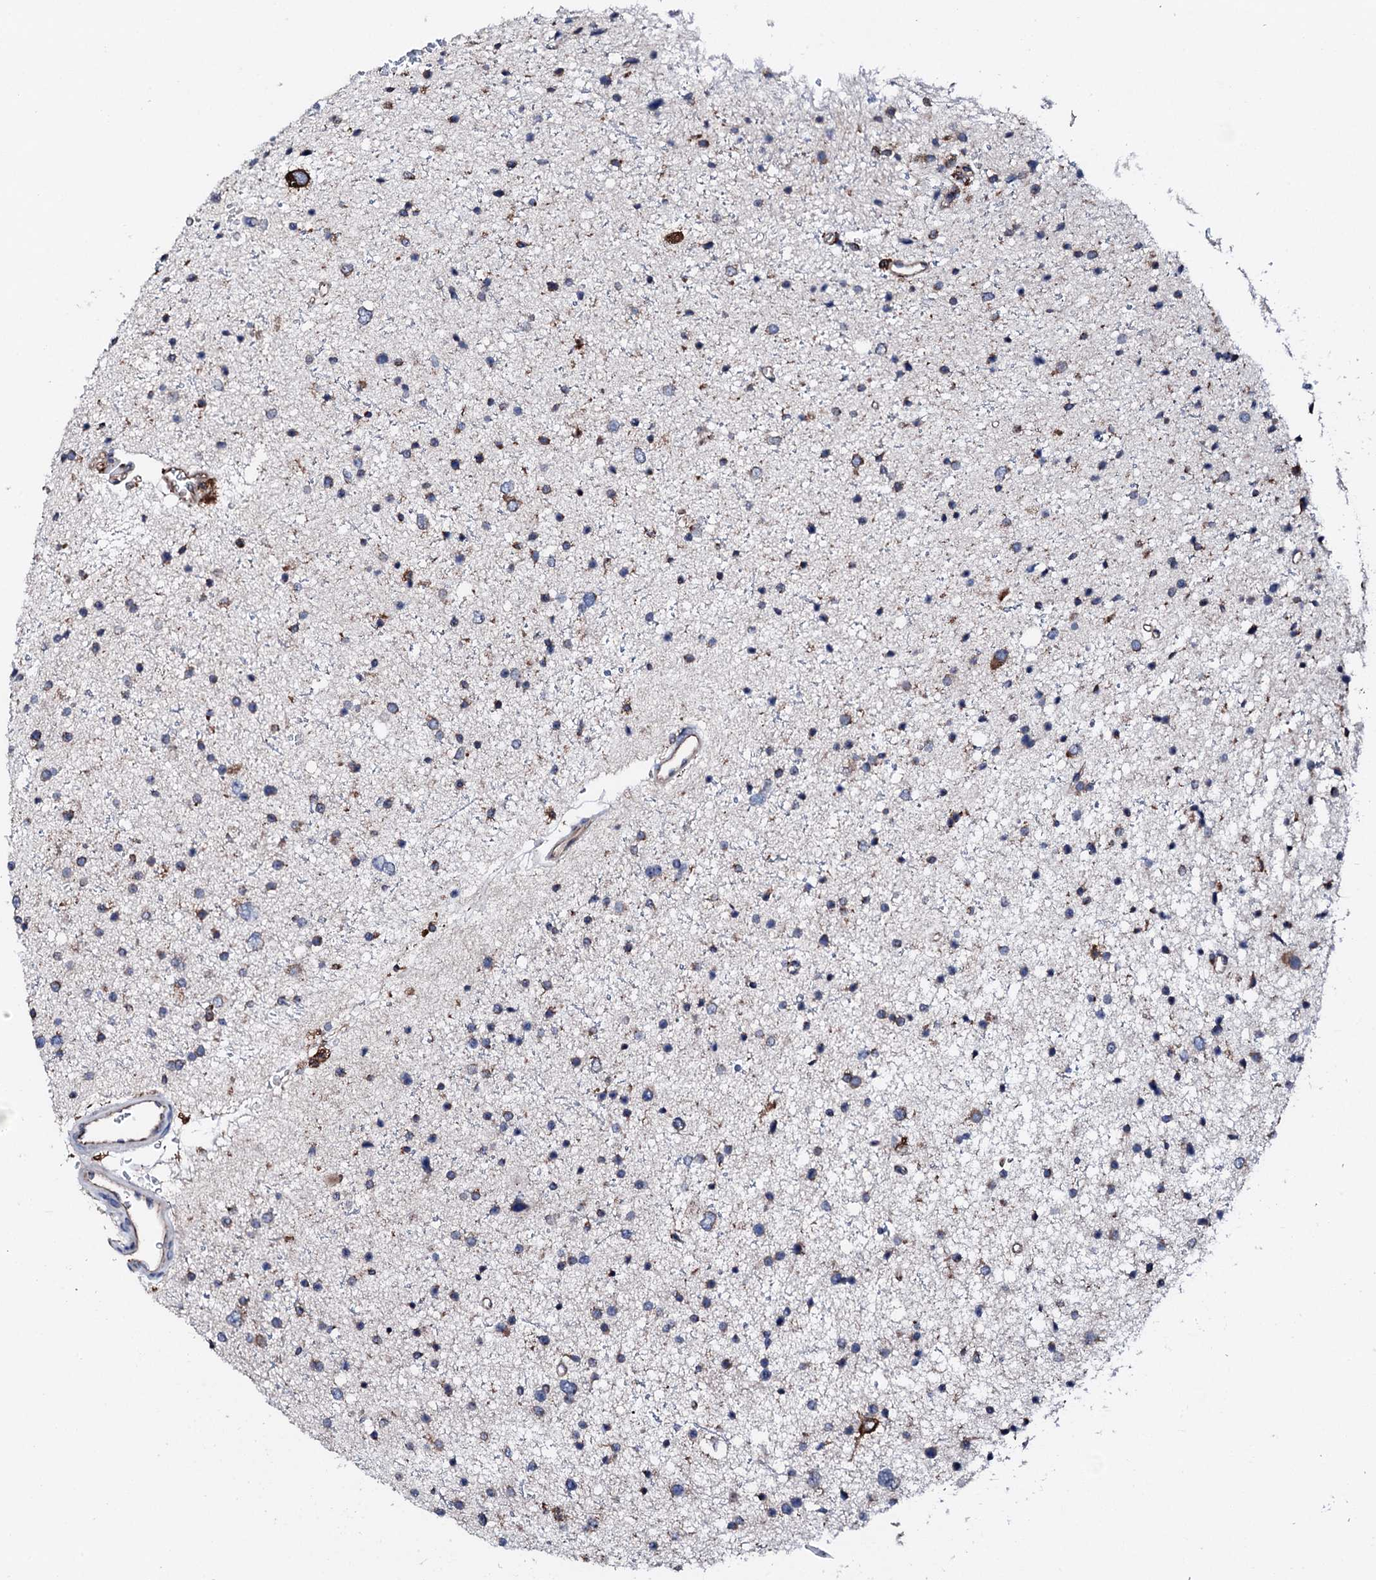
{"staining": {"intensity": "moderate", "quantity": "<25%", "location": "cytoplasmic/membranous"}, "tissue": "glioma", "cell_type": "Tumor cells", "image_type": "cancer", "snomed": [{"axis": "morphology", "description": "Glioma, malignant, Low grade"}, {"axis": "topography", "description": "Brain"}], "caption": "Tumor cells demonstrate moderate cytoplasmic/membranous positivity in approximately <25% of cells in malignant glioma (low-grade).", "gene": "AMDHD1", "patient": {"sex": "female", "age": 37}}